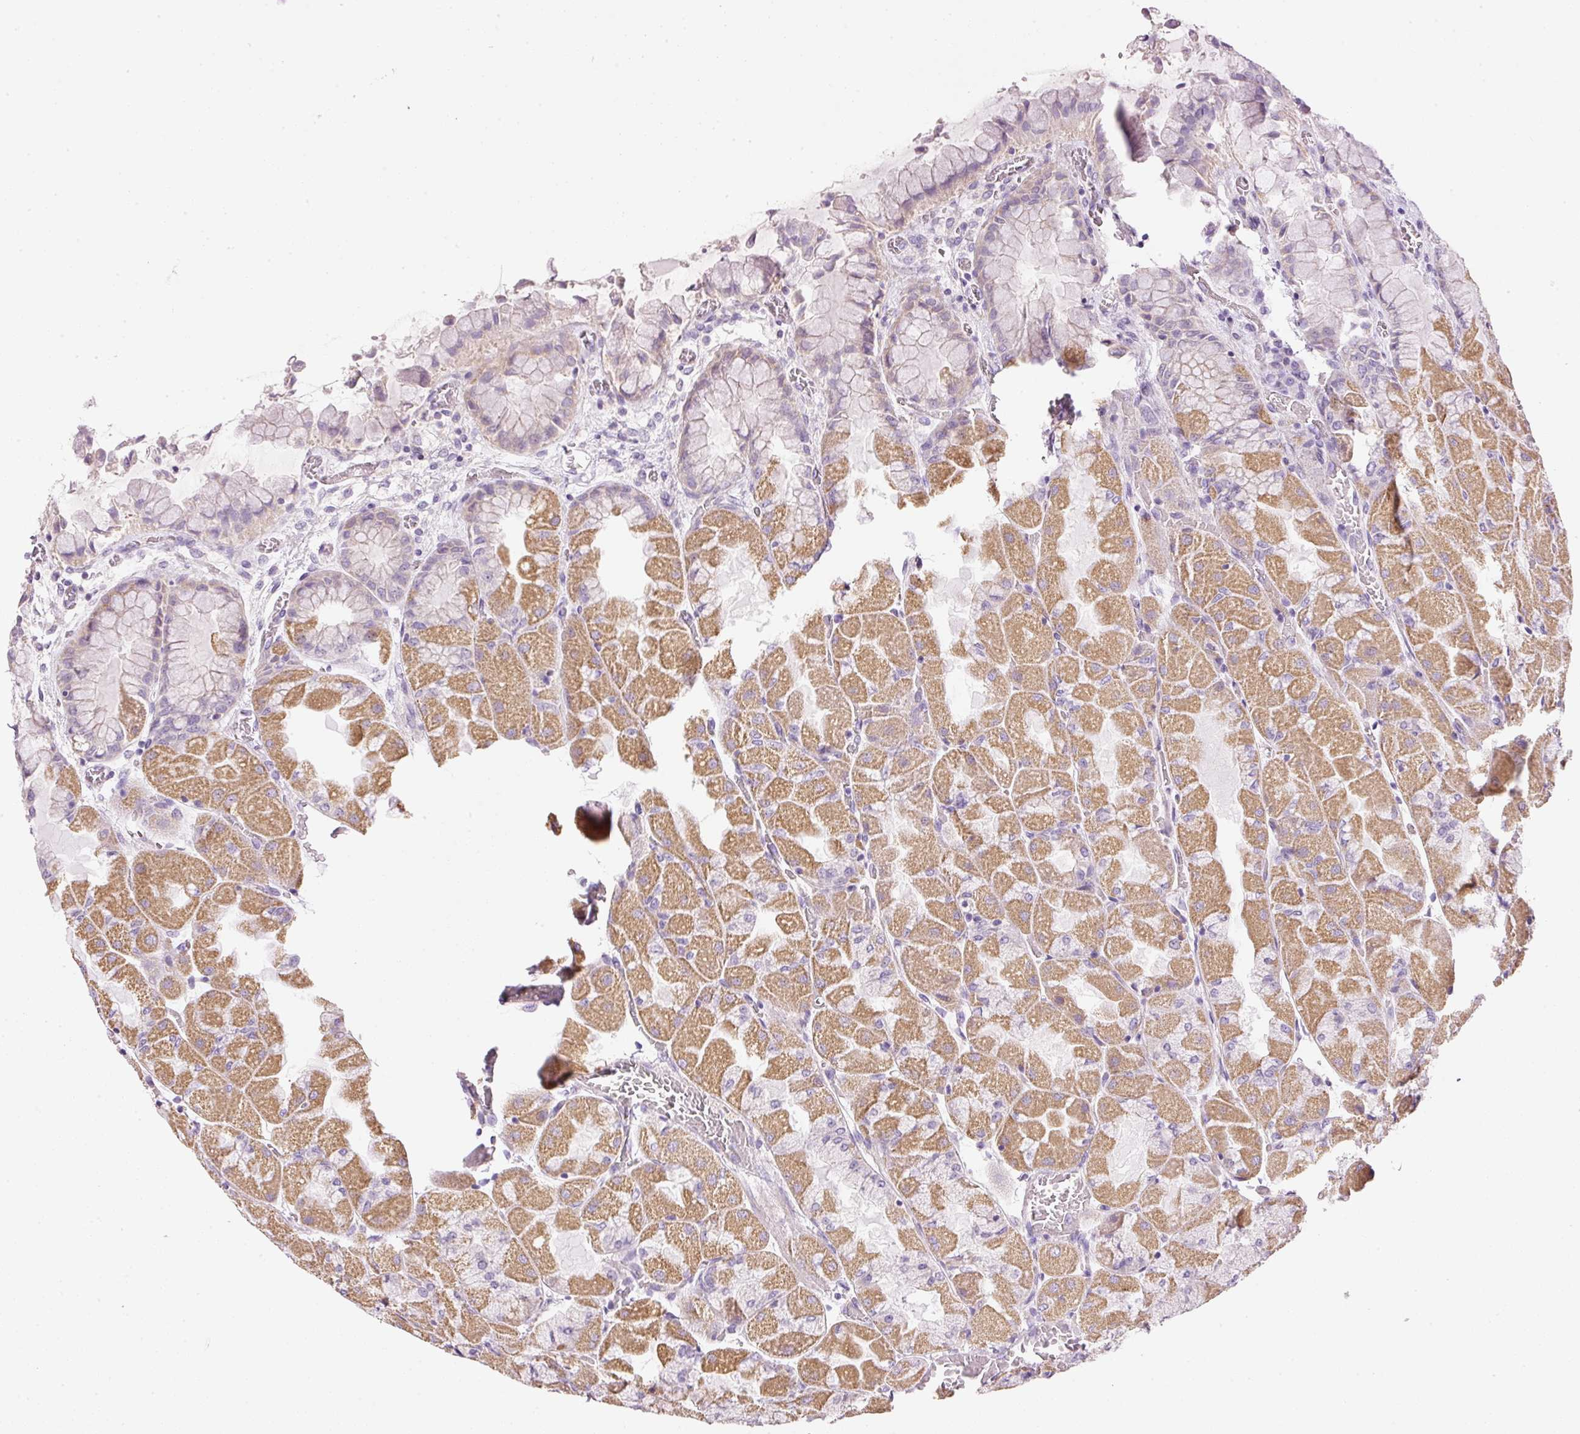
{"staining": {"intensity": "moderate", "quantity": "25%-75%", "location": "cytoplasmic/membranous"}, "tissue": "stomach", "cell_type": "Glandular cells", "image_type": "normal", "snomed": [{"axis": "morphology", "description": "Normal tissue, NOS"}, {"axis": "topography", "description": "Stomach"}], "caption": "Approximately 25%-75% of glandular cells in benign stomach demonstrate moderate cytoplasmic/membranous protein staining as visualized by brown immunohistochemical staining.", "gene": "KPNA5", "patient": {"sex": "female", "age": 61}}